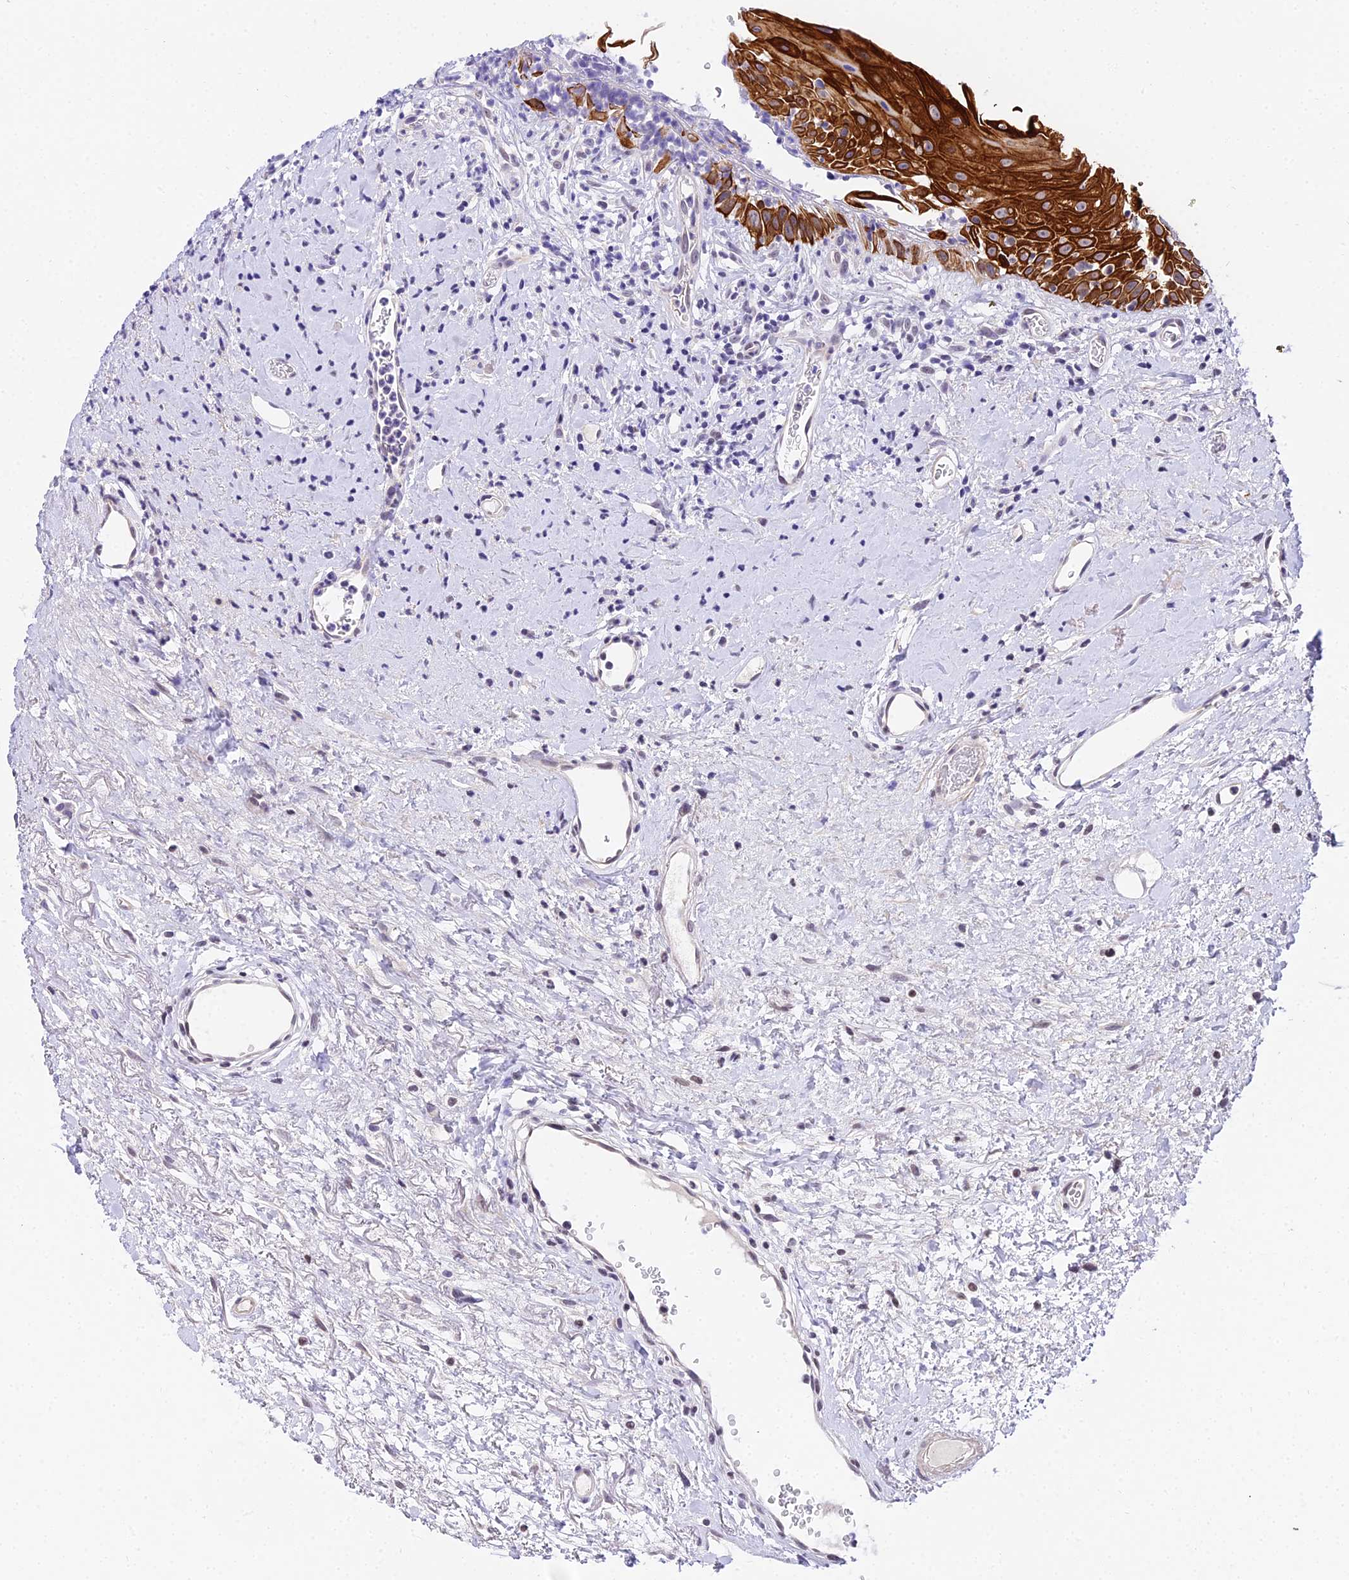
{"staining": {"intensity": "strong", "quantity": ">75%", "location": "cytoplasmic/membranous"}, "tissue": "oral mucosa", "cell_type": "Squamous epithelial cells", "image_type": "normal", "snomed": [{"axis": "morphology", "description": "Normal tissue, NOS"}, {"axis": "topography", "description": "Oral tissue"}], "caption": "Normal oral mucosa demonstrates strong cytoplasmic/membranous positivity in about >75% of squamous epithelial cells (Brightfield microscopy of DAB IHC at high magnification)..", "gene": "ZNF628", "patient": {"sex": "female", "age": 76}}